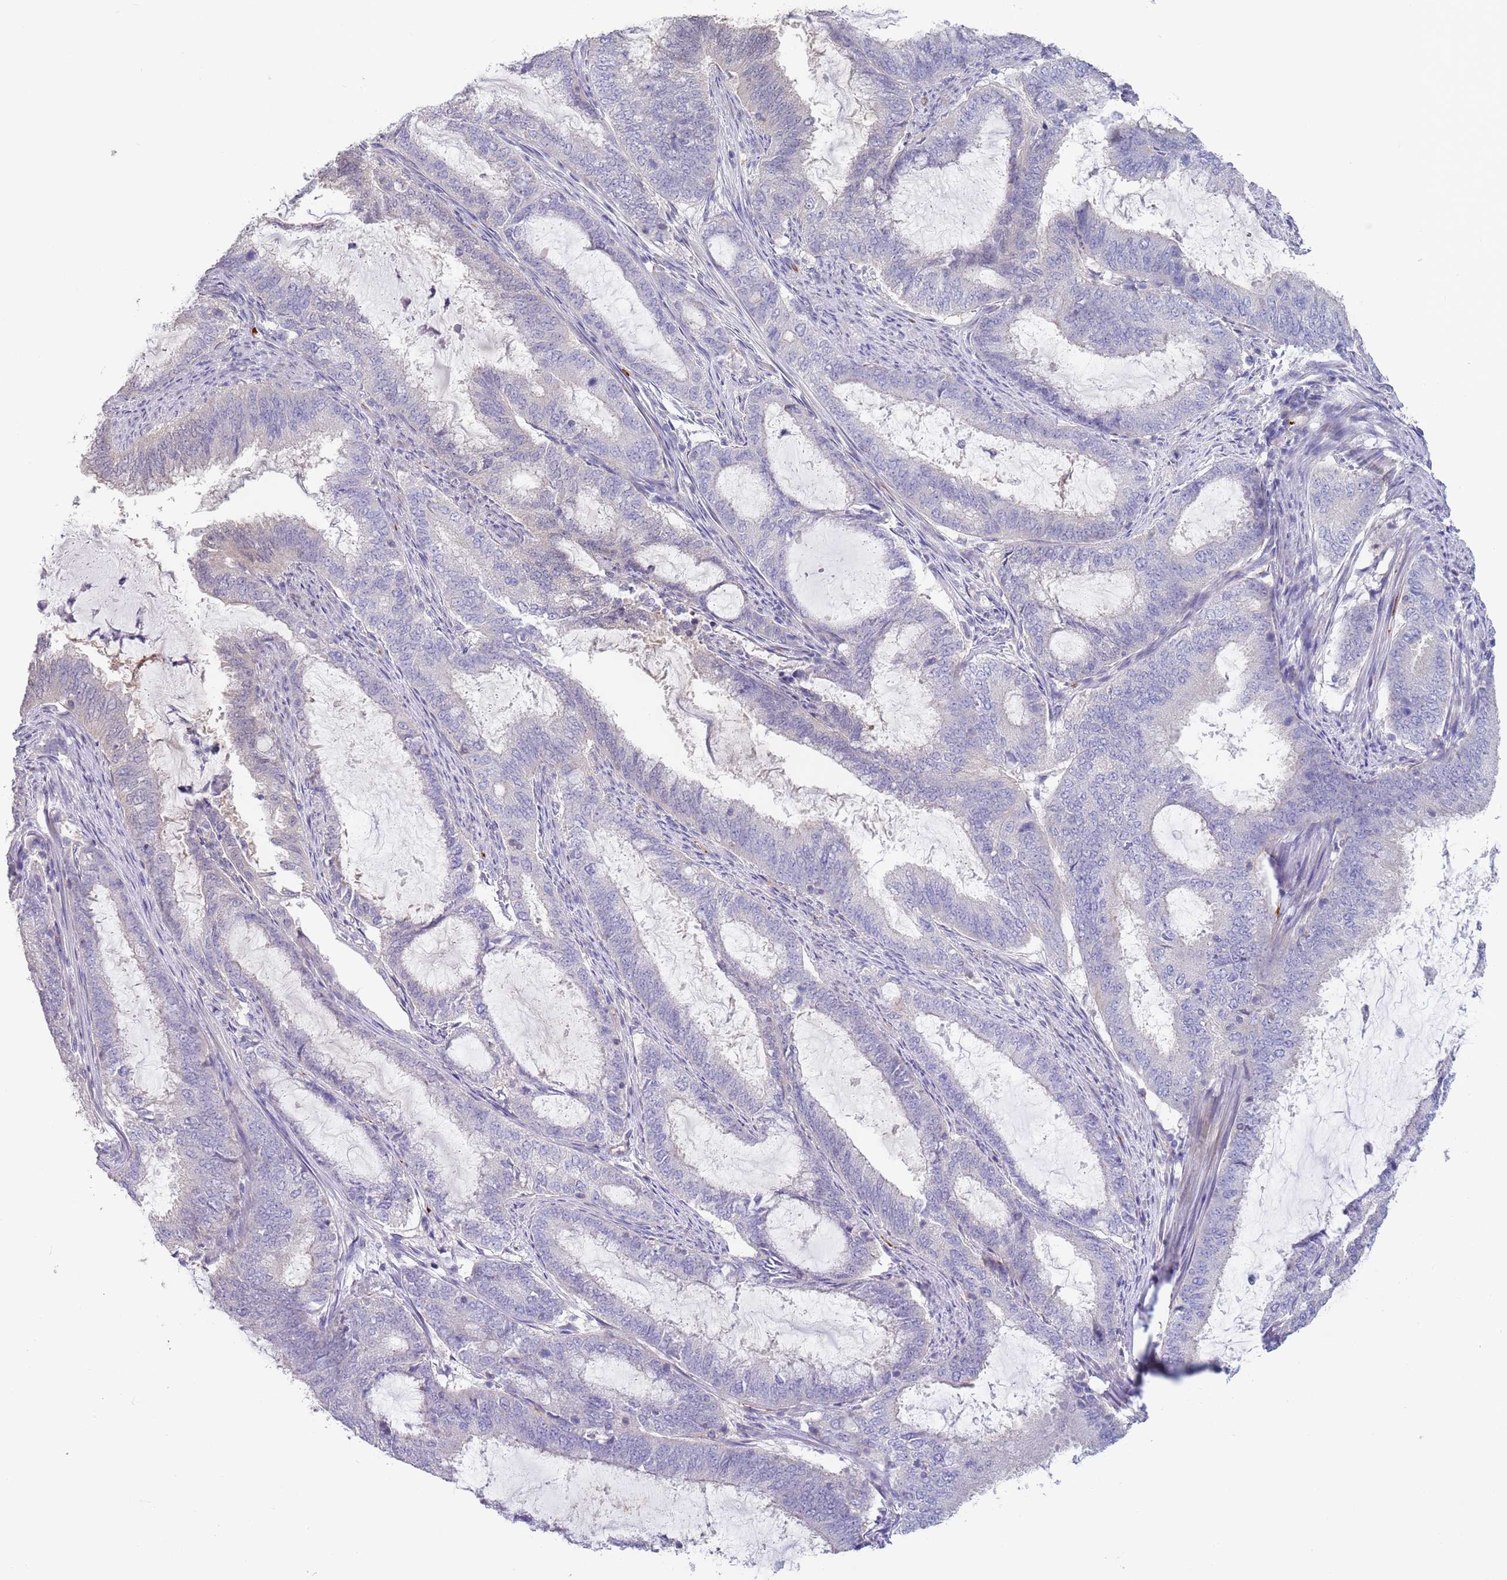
{"staining": {"intensity": "negative", "quantity": "none", "location": "none"}, "tissue": "endometrial cancer", "cell_type": "Tumor cells", "image_type": "cancer", "snomed": [{"axis": "morphology", "description": "Adenocarcinoma, NOS"}, {"axis": "topography", "description": "Endometrium"}], "caption": "Tumor cells show no significant protein staining in adenocarcinoma (endometrial).", "gene": "ZNF14", "patient": {"sex": "female", "age": 51}}